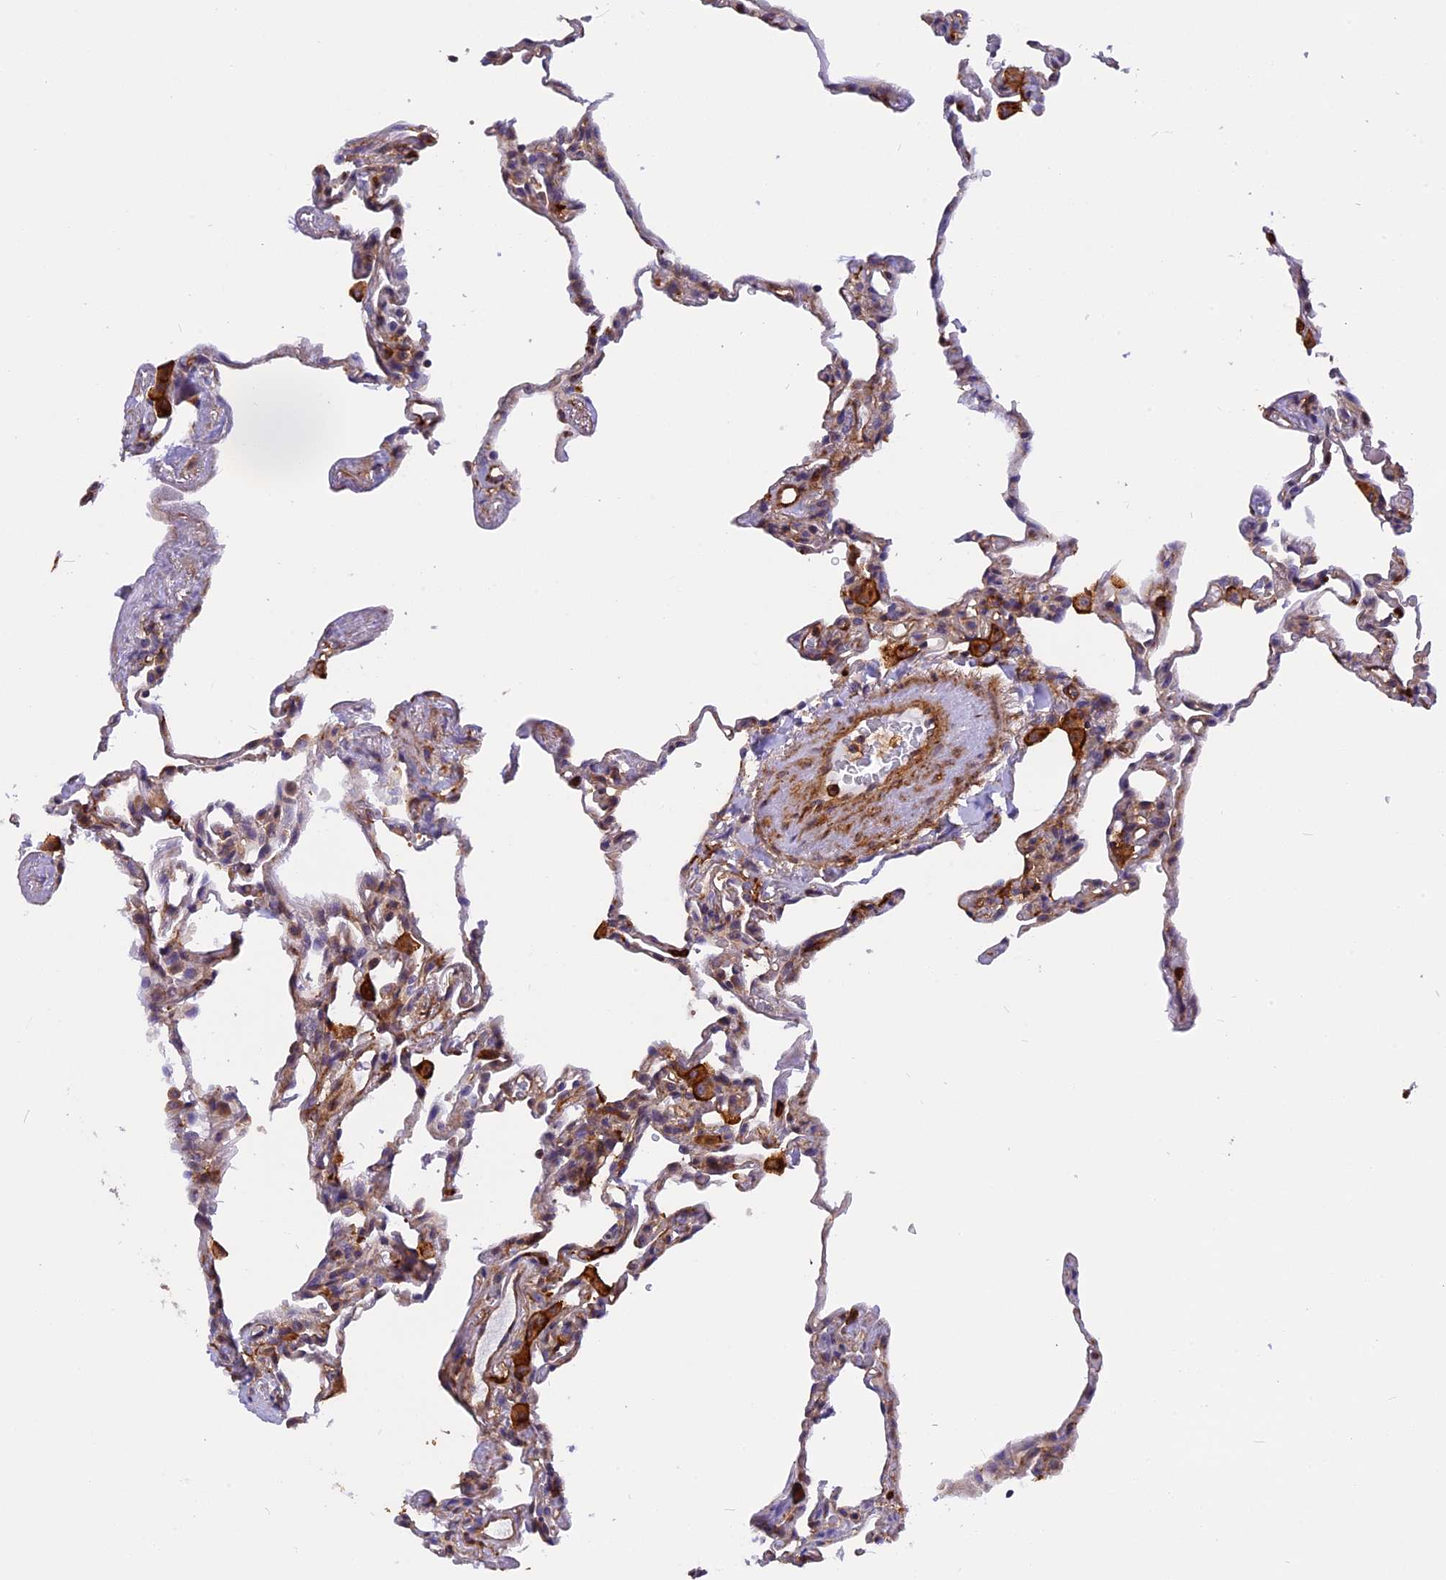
{"staining": {"intensity": "moderate", "quantity": "25%-75%", "location": "cytoplasmic/membranous"}, "tissue": "lung", "cell_type": "Alveolar cells", "image_type": "normal", "snomed": [{"axis": "morphology", "description": "Normal tissue, NOS"}, {"axis": "topography", "description": "Lung"}], "caption": "The histopathology image reveals immunohistochemical staining of unremarkable lung. There is moderate cytoplasmic/membranous expression is seen in about 25%-75% of alveolar cells.", "gene": "EHBP1L1", "patient": {"sex": "male", "age": 59}}